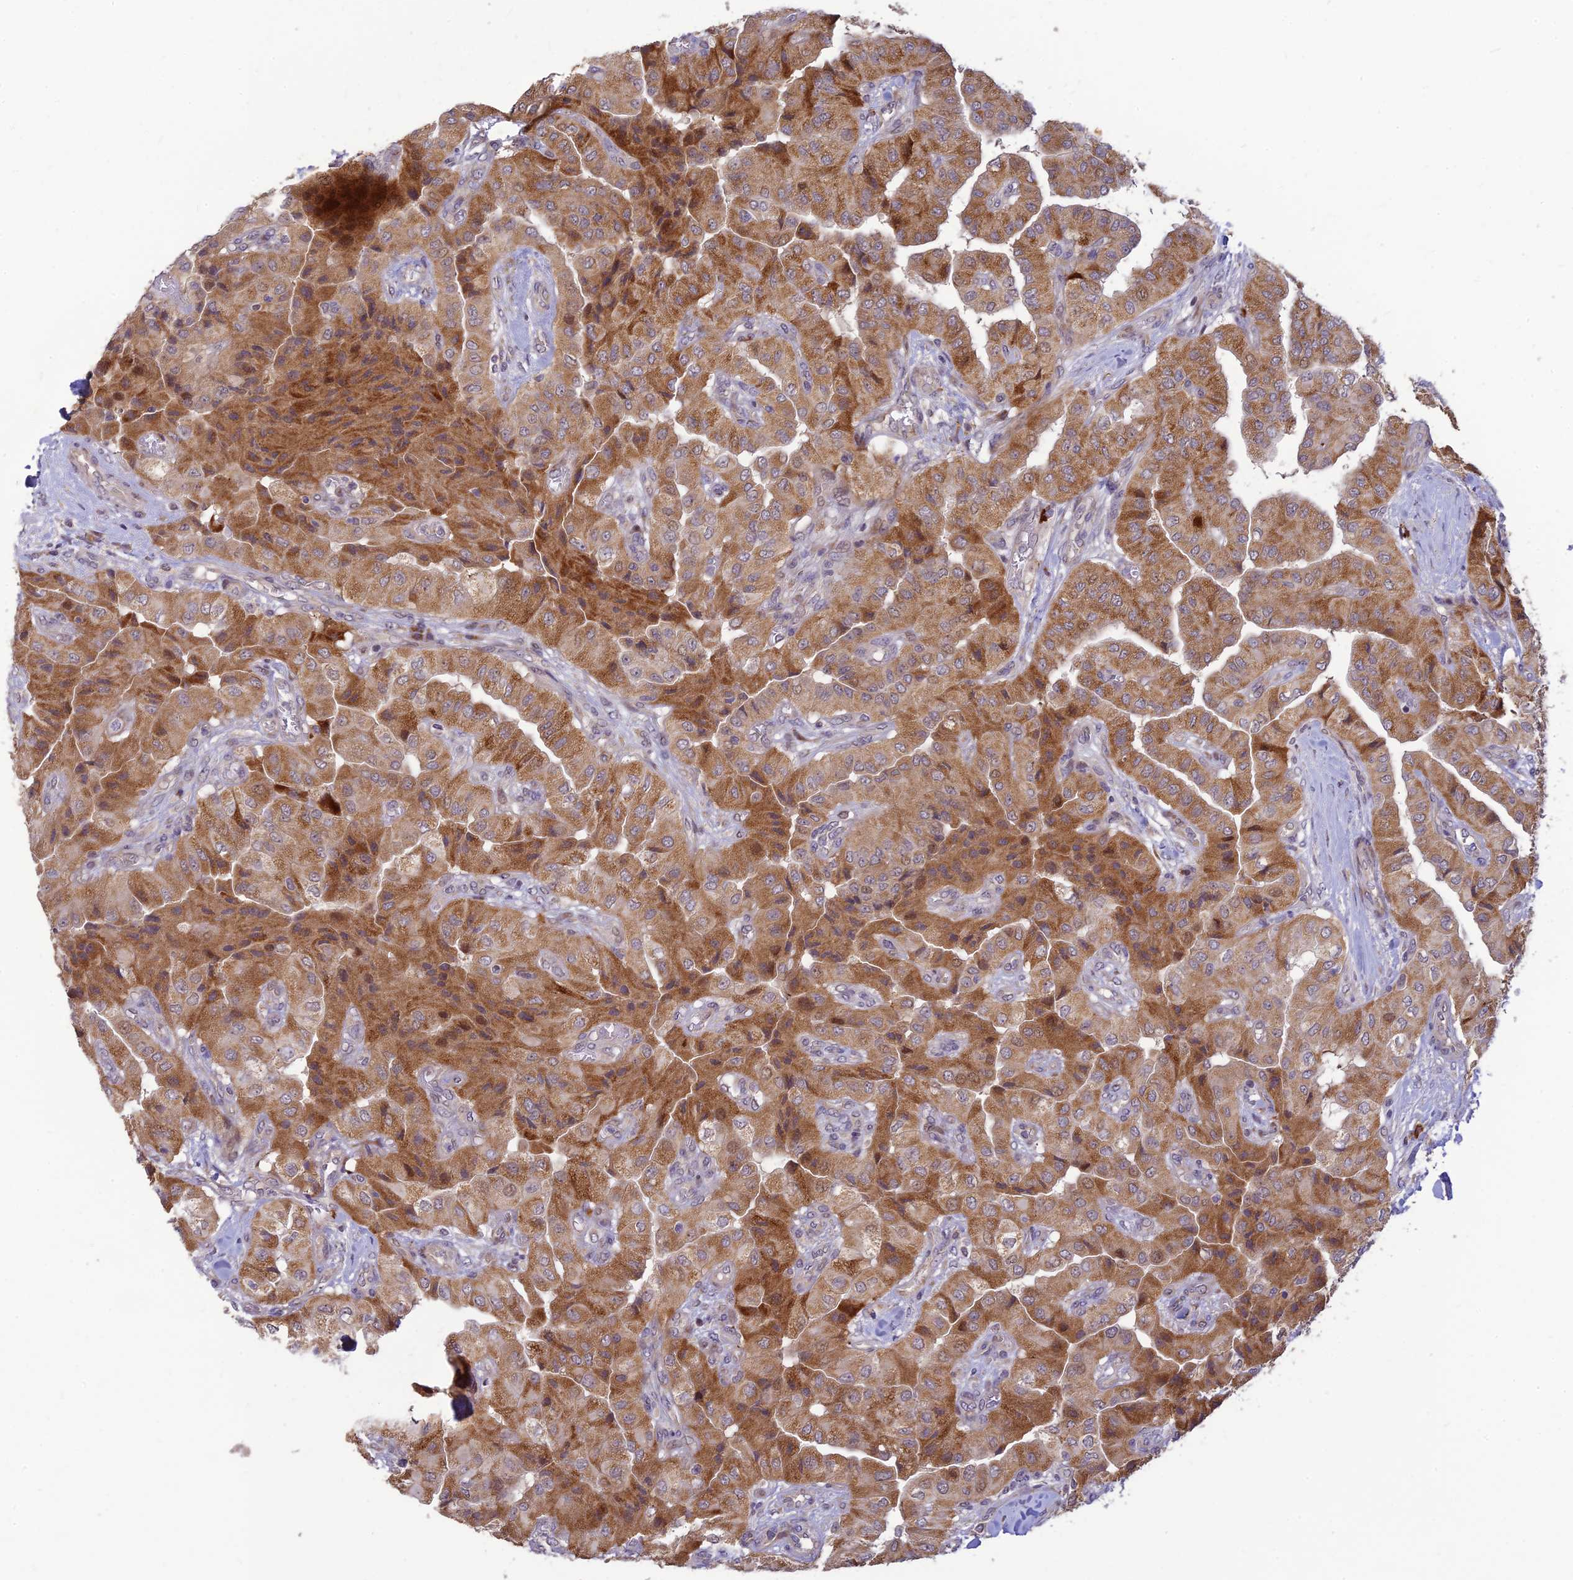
{"staining": {"intensity": "moderate", "quantity": ">75%", "location": "cytoplasmic/membranous"}, "tissue": "head and neck cancer", "cell_type": "Tumor cells", "image_type": "cancer", "snomed": [{"axis": "morphology", "description": "Adenocarcinoma, NOS"}, {"axis": "topography", "description": "Head-Neck"}], "caption": "Head and neck adenocarcinoma was stained to show a protein in brown. There is medium levels of moderate cytoplasmic/membranous expression in approximately >75% of tumor cells.", "gene": "ASPDH", "patient": {"sex": "male", "age": 66}}